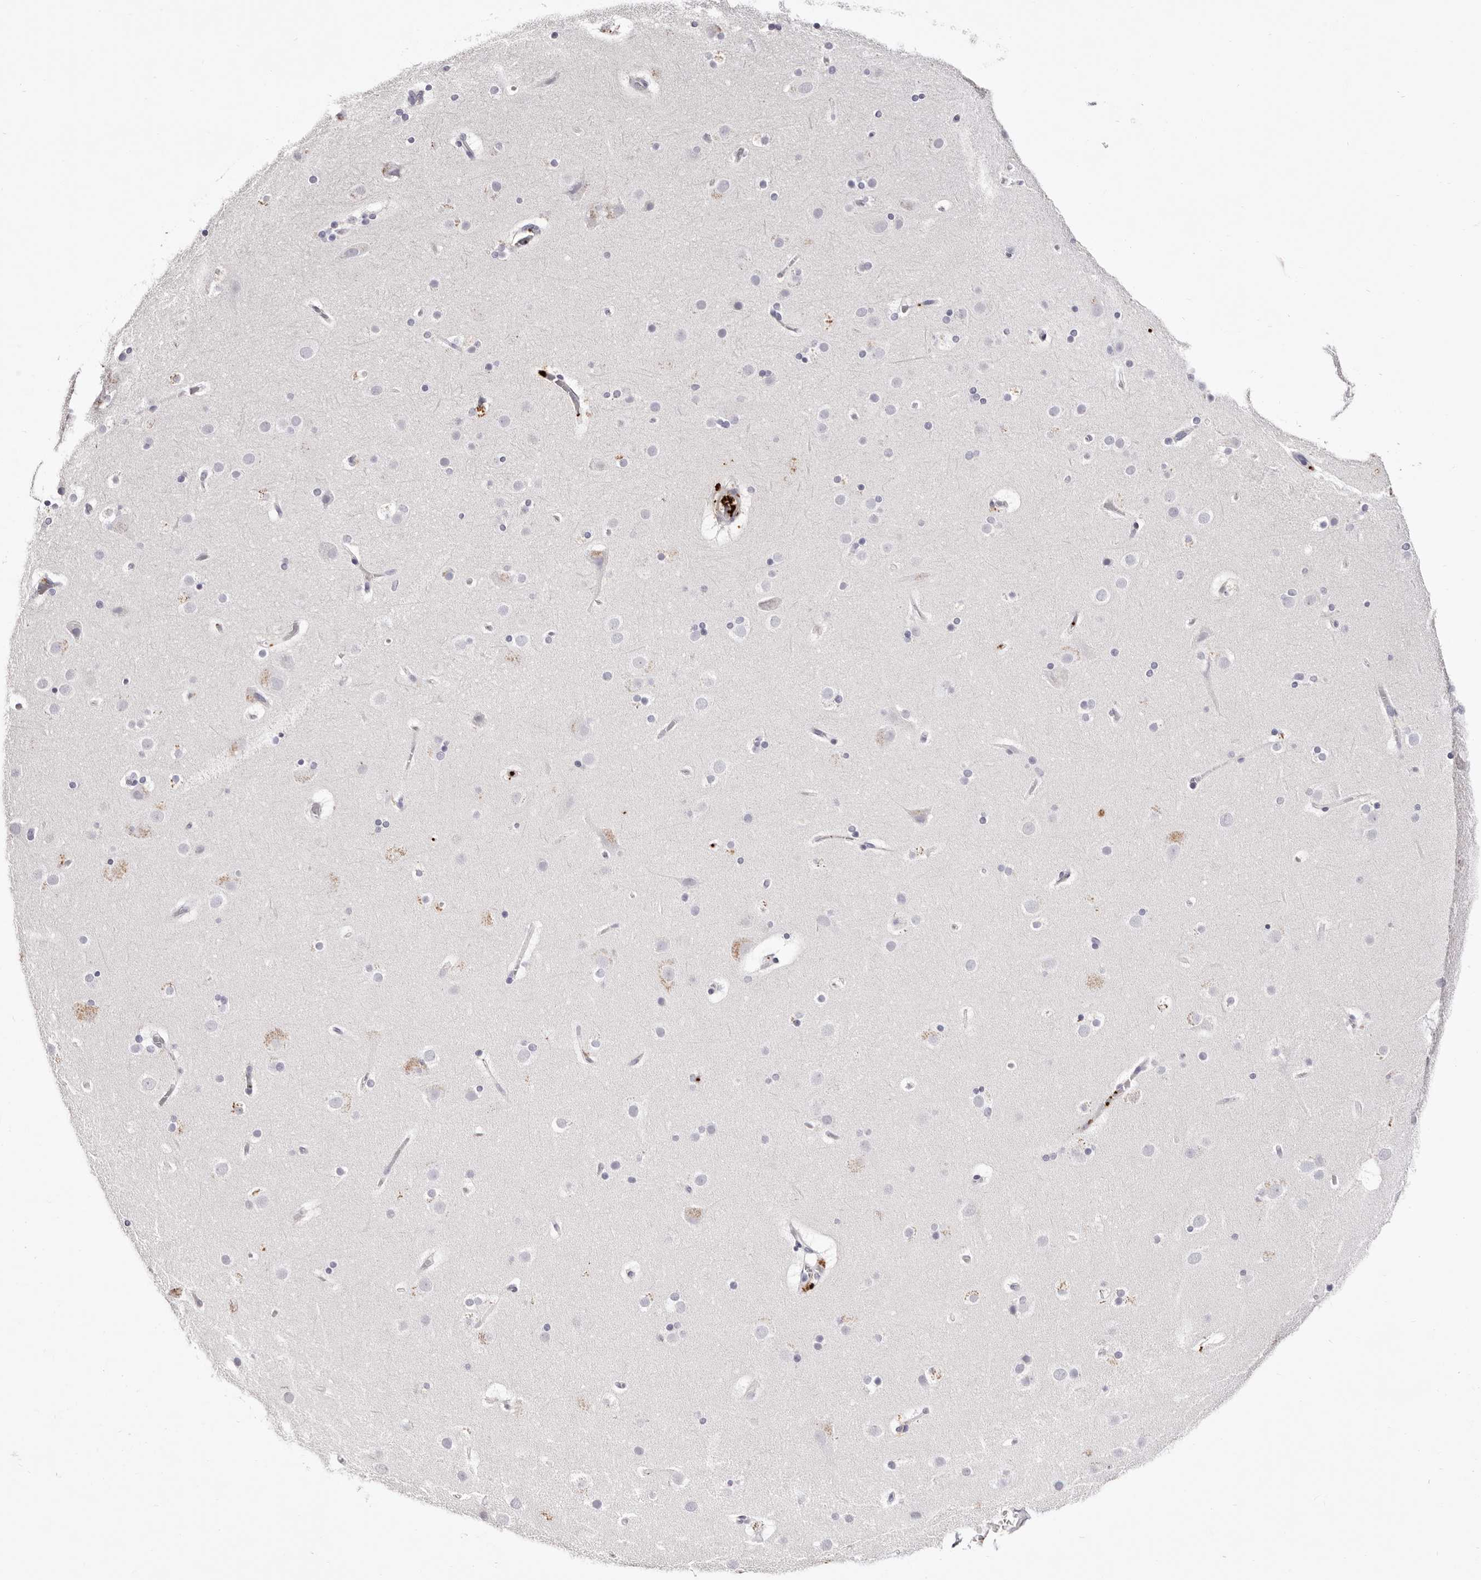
{"staining": {"intensity": "negative", "quantity": "none", "location": "none"}, "tissue": "cerebral cortex", "cell_type": "Endothelial cells", "image_type": "normal", "snomed": [{"axis": "morphology", "description": "Normal tissue, NOS"}, {"axis": "topography", "description": "Cerebral cortex"}], "caption": "This is an IHC image of normal cerebral cortex. There is no staining in endothelial cells.", "gene": "PF4", "patient": {"sex": "male", "age": 57}}